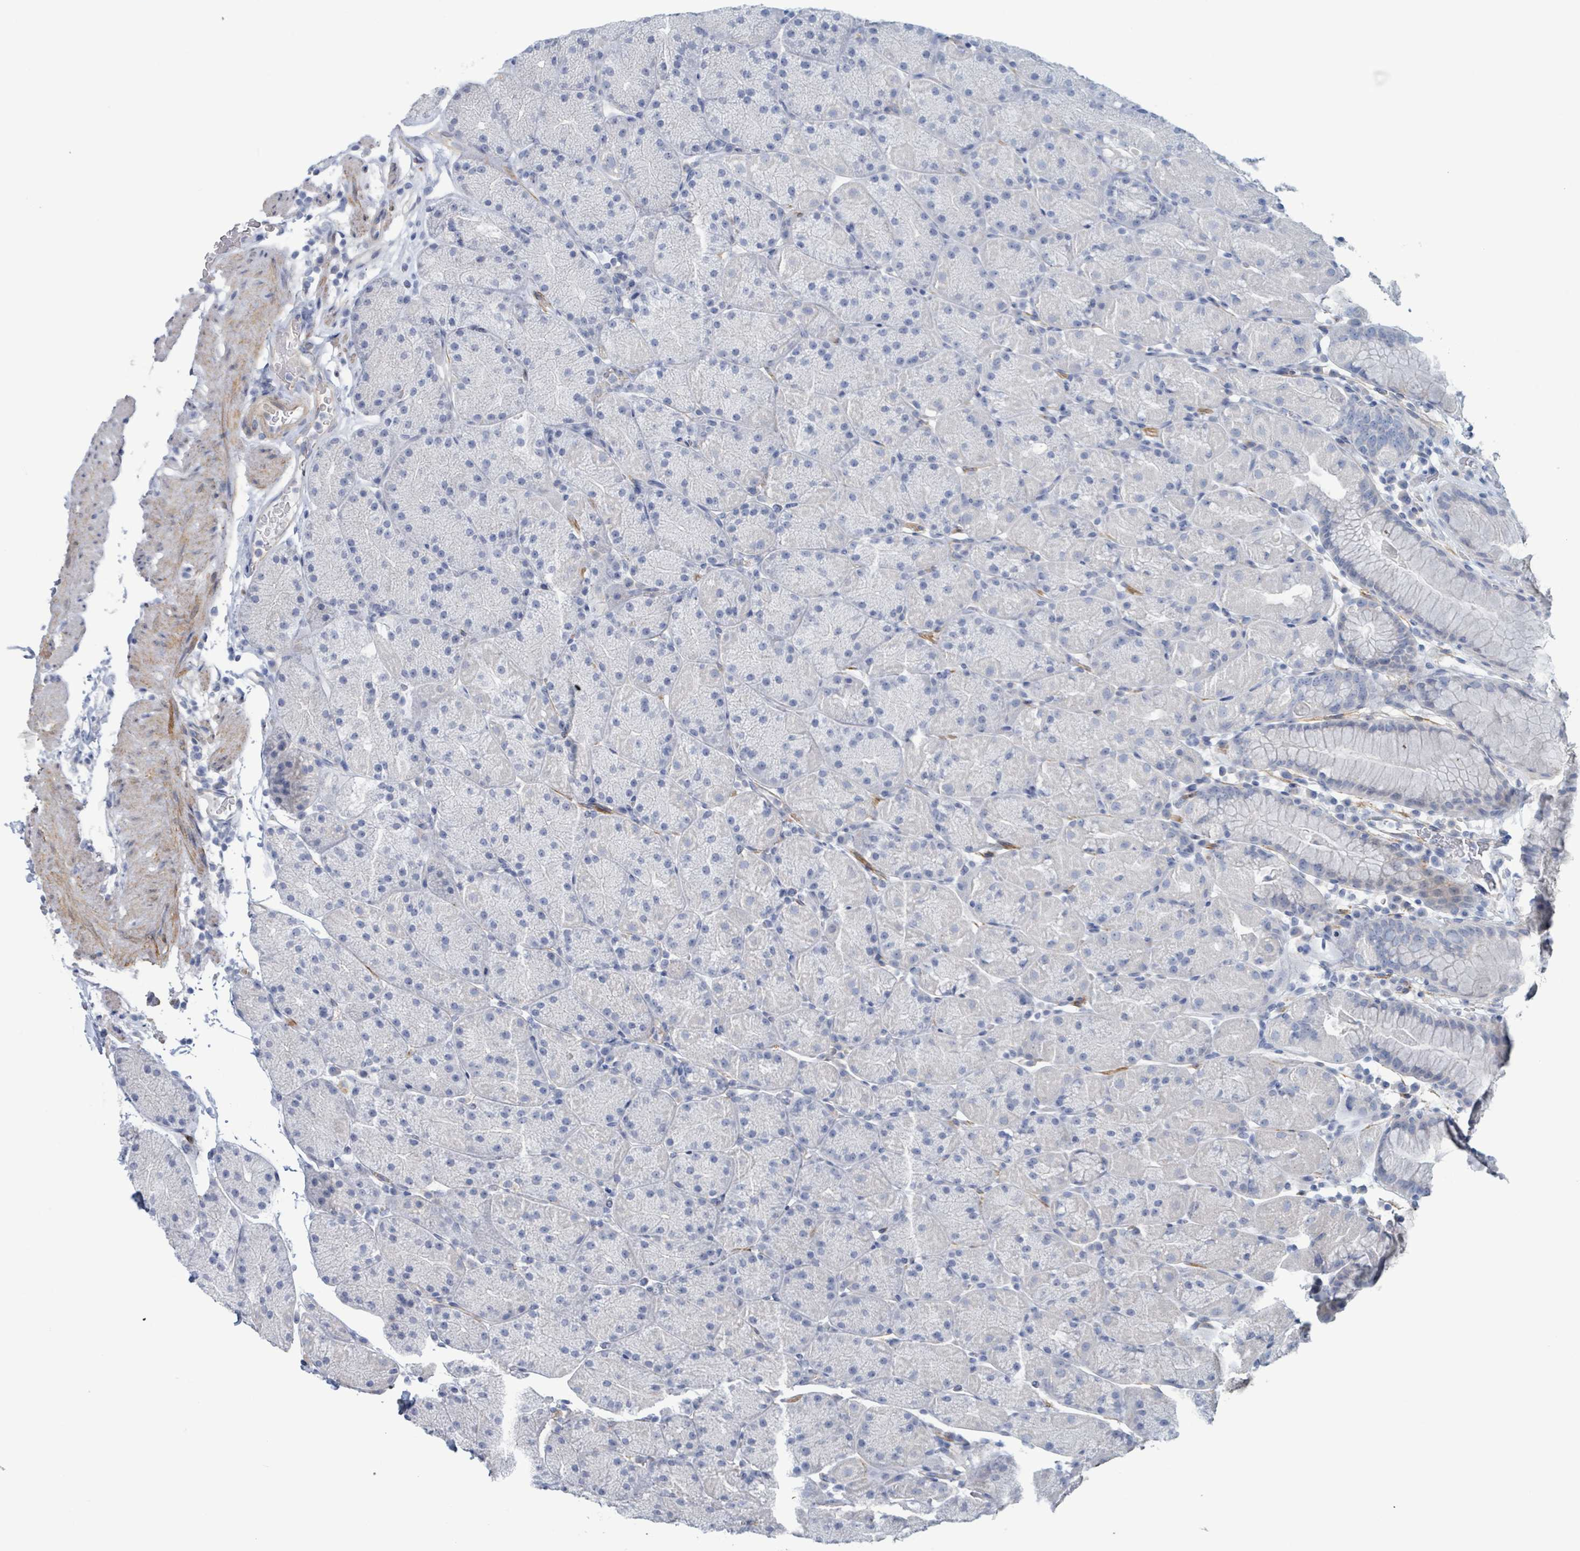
{"staining": {"intensity": "negative", "quantity": "none", "location": "none"}, "tissue": "stomach", "cell_type": "Glandular cells", "image_type": "normal", "snomed": [{"axis": "morphology", "description": "Normal tissue, NOS"}, {"axis": "topography", "description": "Stomach, upper"}, {"axis": "topography", "description": "Stomach, lower"}], "caption": "The immunohistochemistry (IHC) image has no significant positivity in glandular cells of stomach. The staining is performed using DAB (3,3'-diaminobenzidine) brown chromogen with nuclei counter-stained in using hematoxylin.", "gene": "PKLR", "patient": {"sex": "male", "age": 67}}